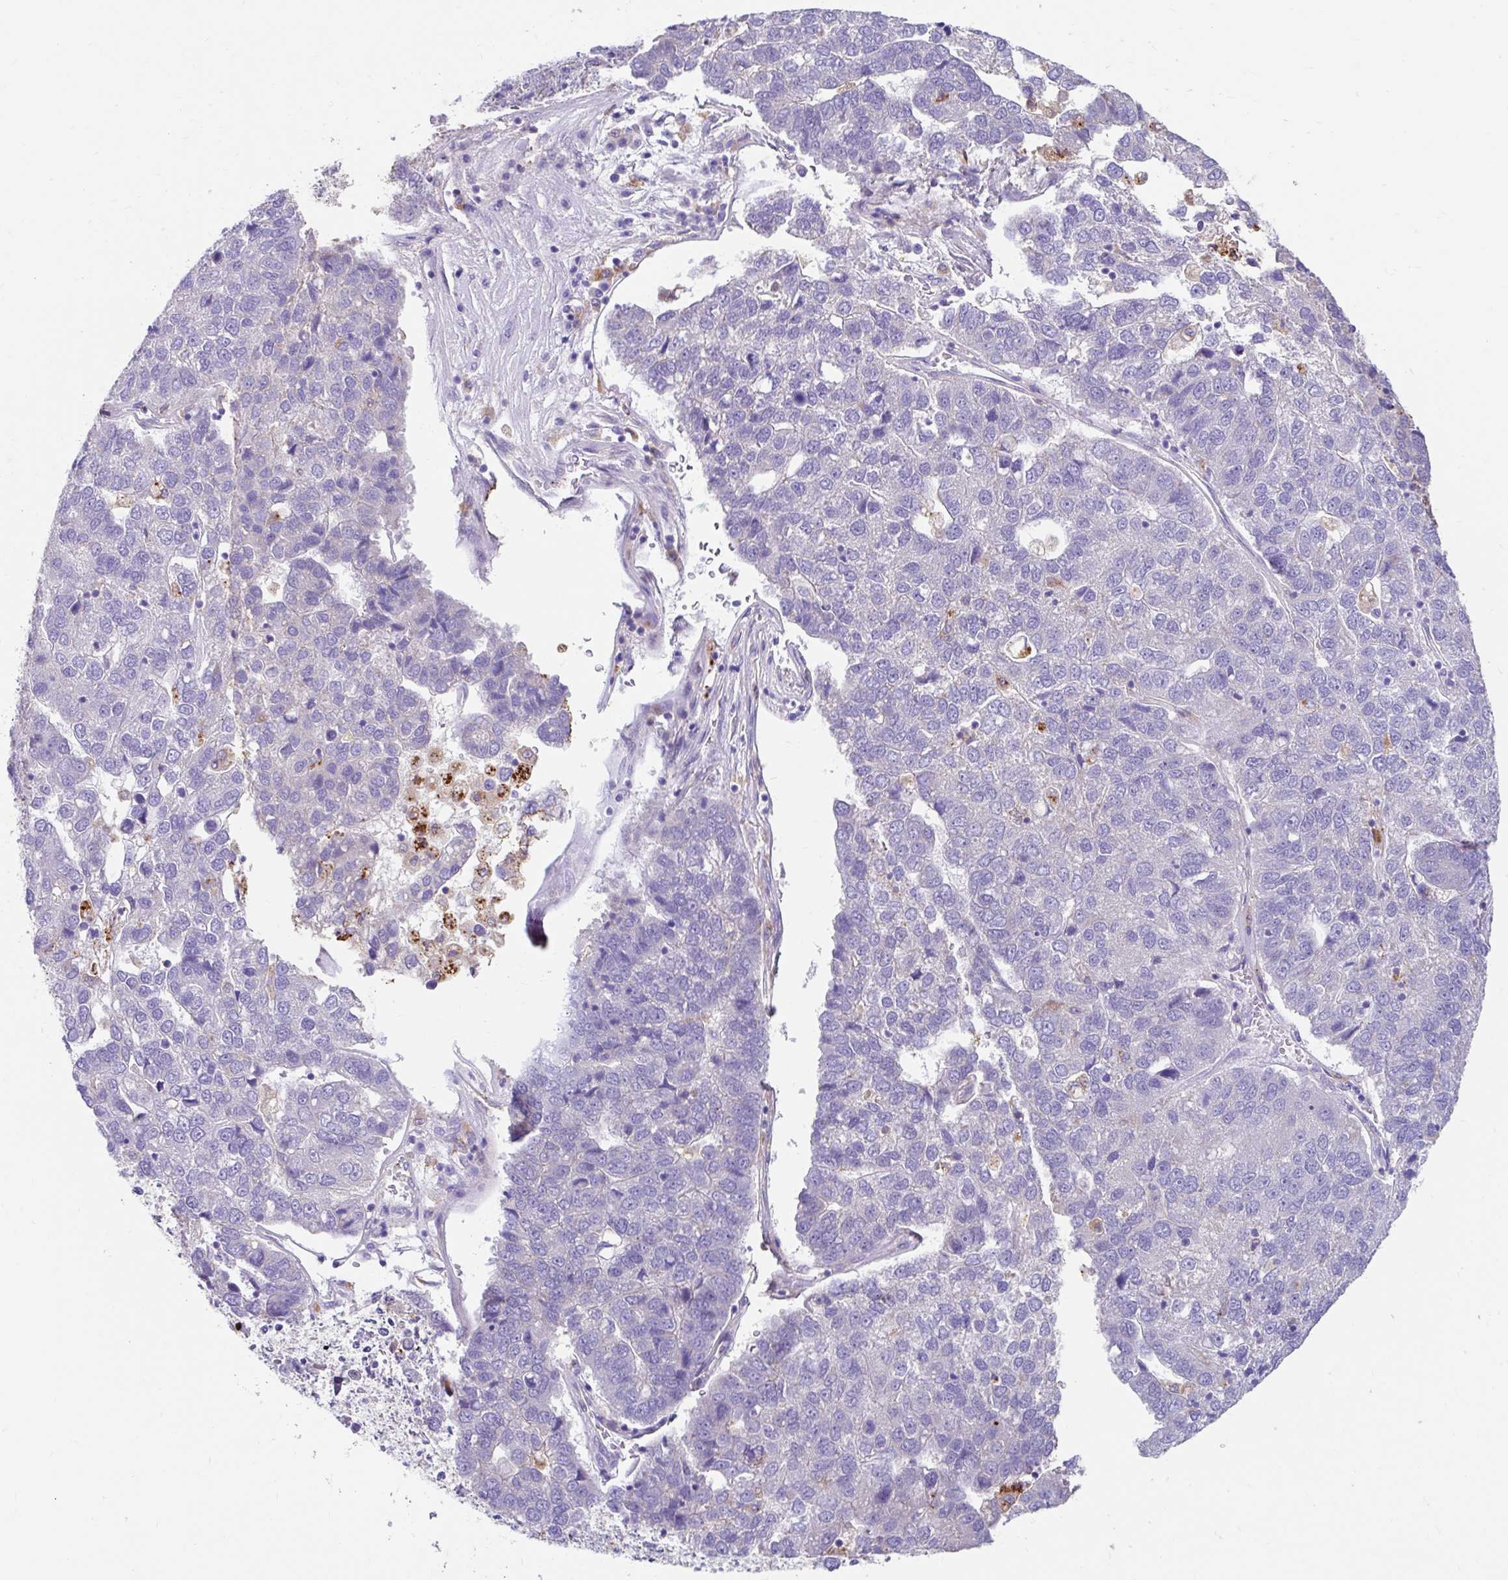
{"staining": {"intensity": "negative", "quantity": "none", "location": "none"}, "tissue": "pancreatic cancer", "cell_type": "Tumor cells", "image_type": "cancer", "snomed": [{"axis": "morphology", "description": "Adenocarcinoma, NOS"}, {"axis": "topography", "description": "Pancreas"}], "caption": "Histopathology image shows no significant protein staining in tumor cells of pancreatic cancer.", "gene": "ZNF33A", "patient": {"sex": "female", "age": 61}}